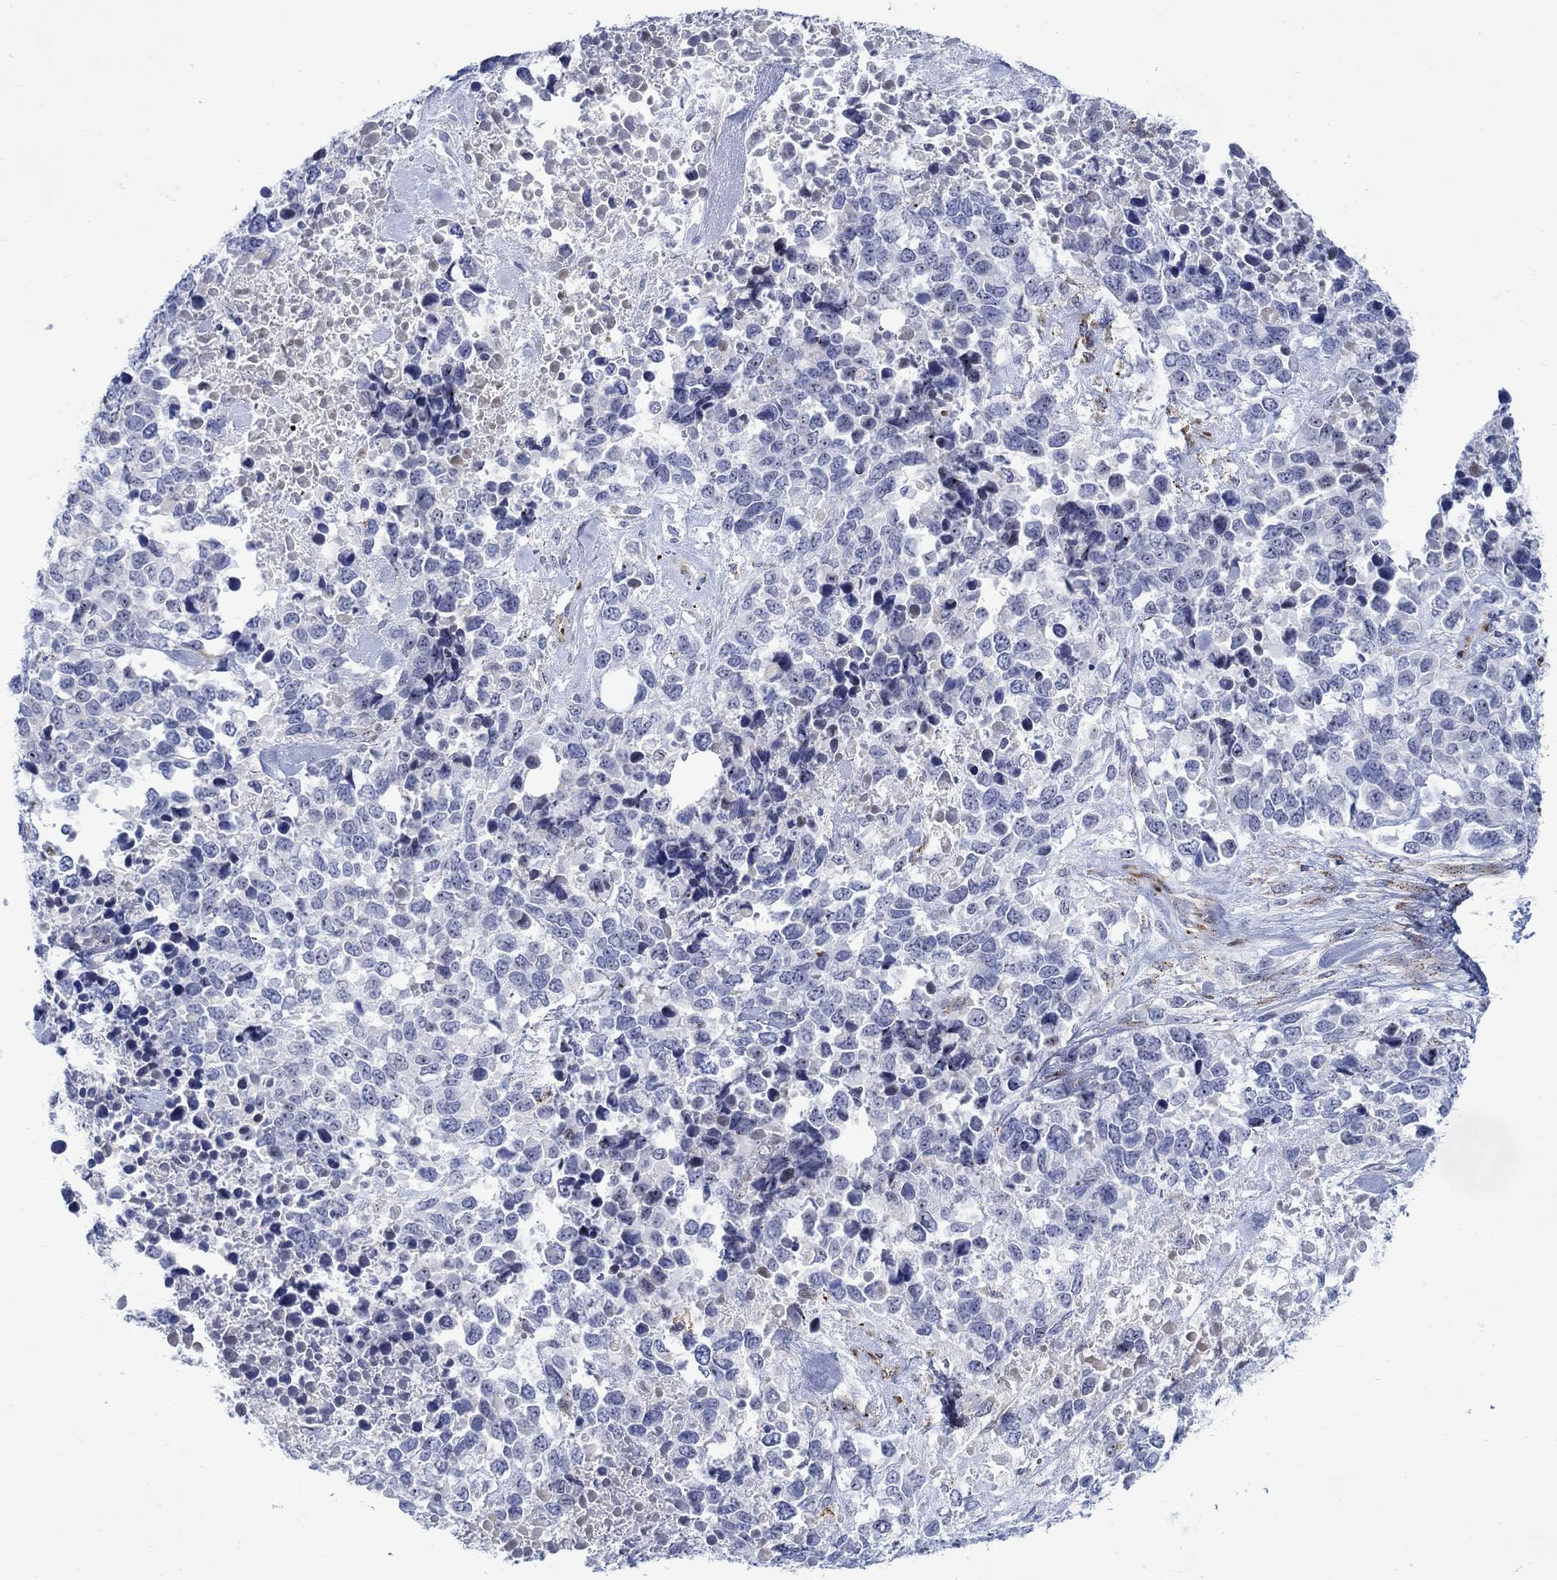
{"staining": {"intensity": "negative", "quantity": "none", "location": "none"}, "tissue": "melanoma", "cell_type": "Tumor cells", "image_type": "cancer", "snomed": [{"axis": "morphology", "description": "Malignant melanoma, Metastatic site"}, {"axis": "topography", "description": "Skin"}], "caption": "Histopathology image shows no protein staining in tumor cells of malignant melanoma (metastatic site) tissue.", "gene": "KSR2", "patient": {"sex": "male", "age": 84}}